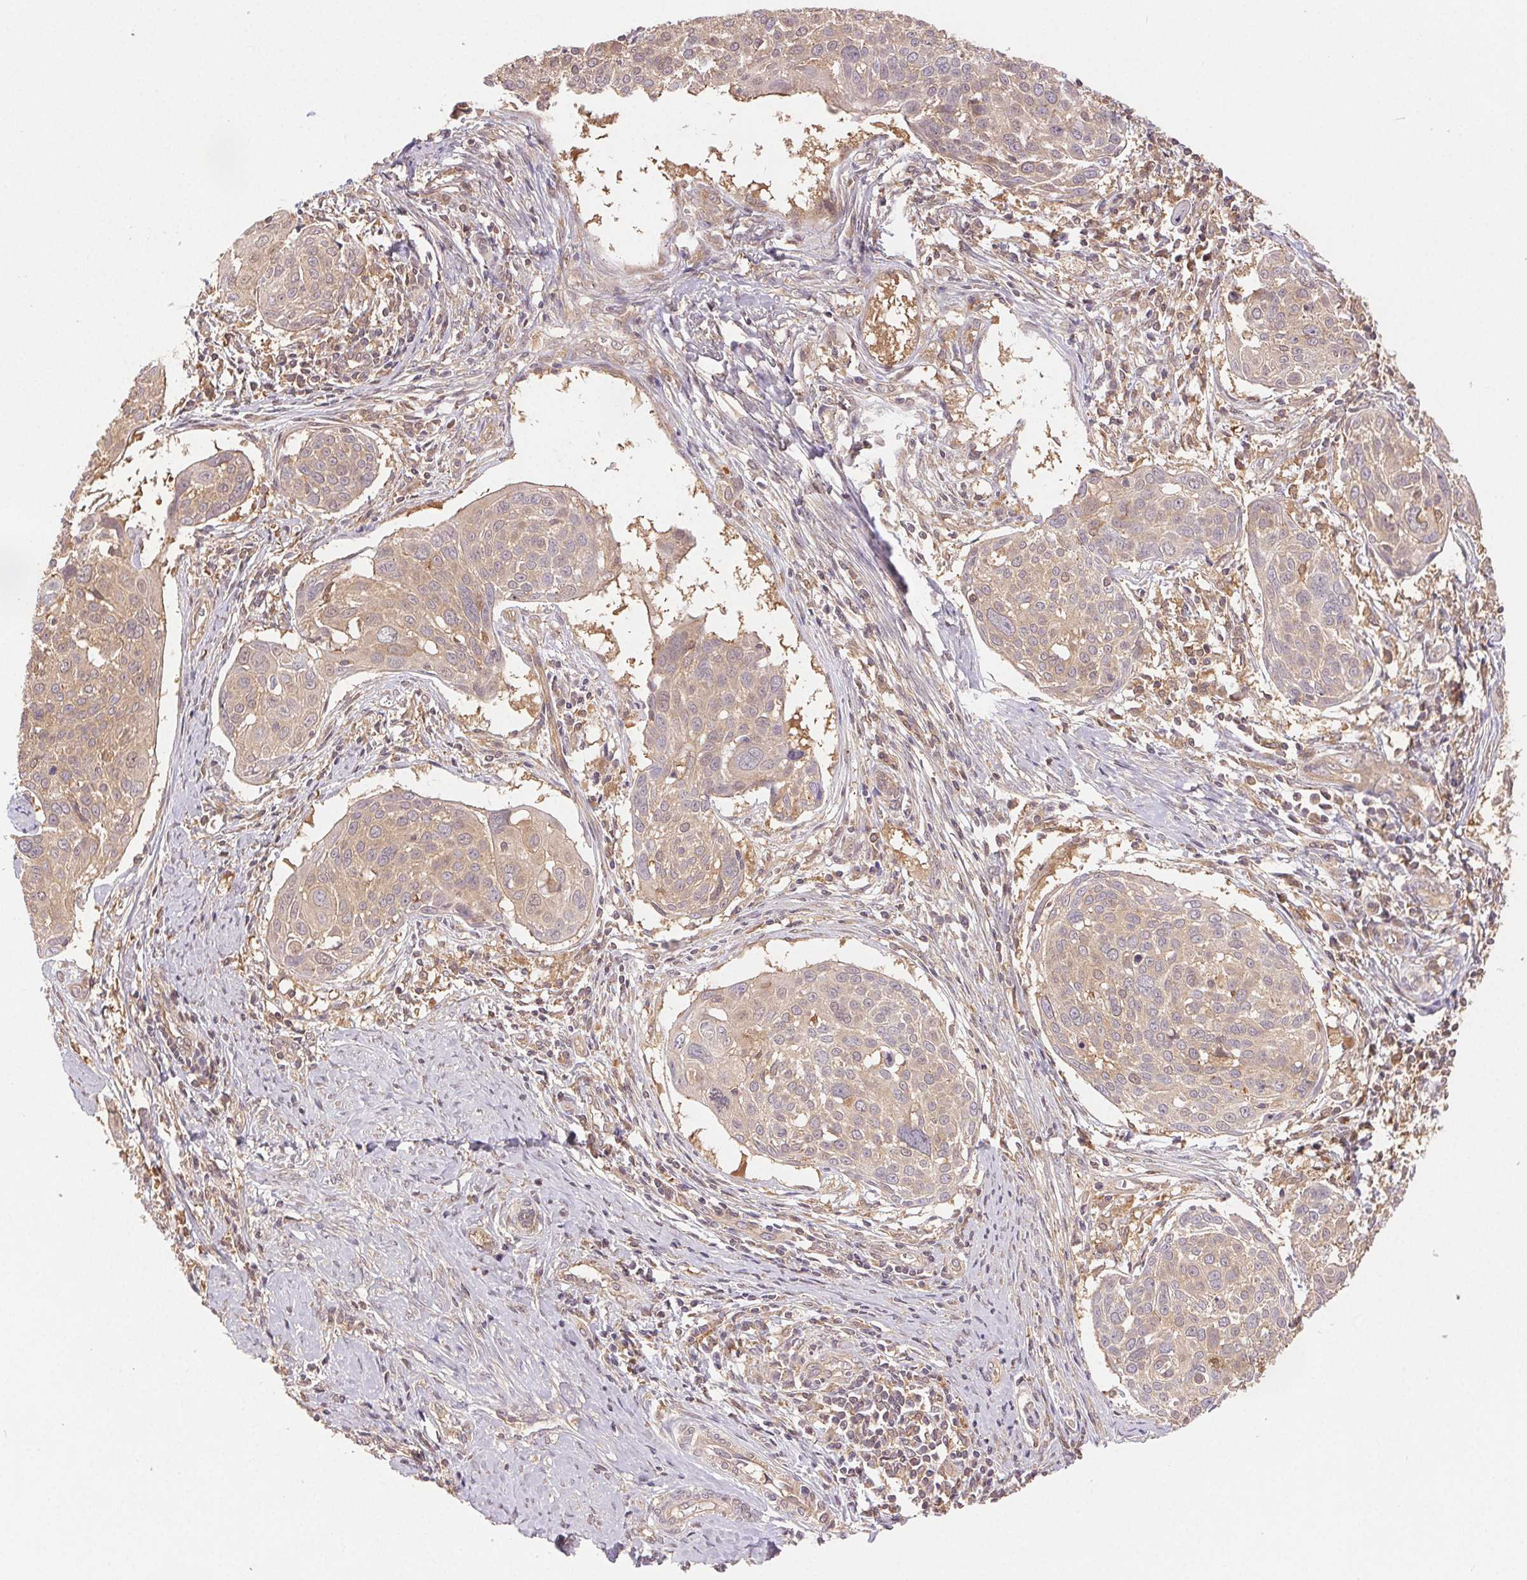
{"staining": {"intensity": "weak", "quantity": "25%-75%", "location": "cytoplasmic/membranous"}, "tissue": "cervical cancer", "cell_type": "Tumor cells", "image_type": "cancer", "snomed": [{"axis": "morphology", "description": "Squamous cell carcinoma, NOS"}, {"axis": "topography", "description": "Cervix"}], "caption": "Immunohistochemistry (IHC) staining of squamous cell carcinoma (cervical), which displays low levels of weak cytoplasmic/membranous expression in approximately 25%-75% of tumor cells indicating weak cytoplasmic/membranous protein positivity. The staining was performed using DAB (3,3'-diaminobenzidine) (brown) for protein detection and nuclei were counterstained in hematoxylin (blue).", "gene": "GDI2", "patient": {"sex": "female", "age": 39}}